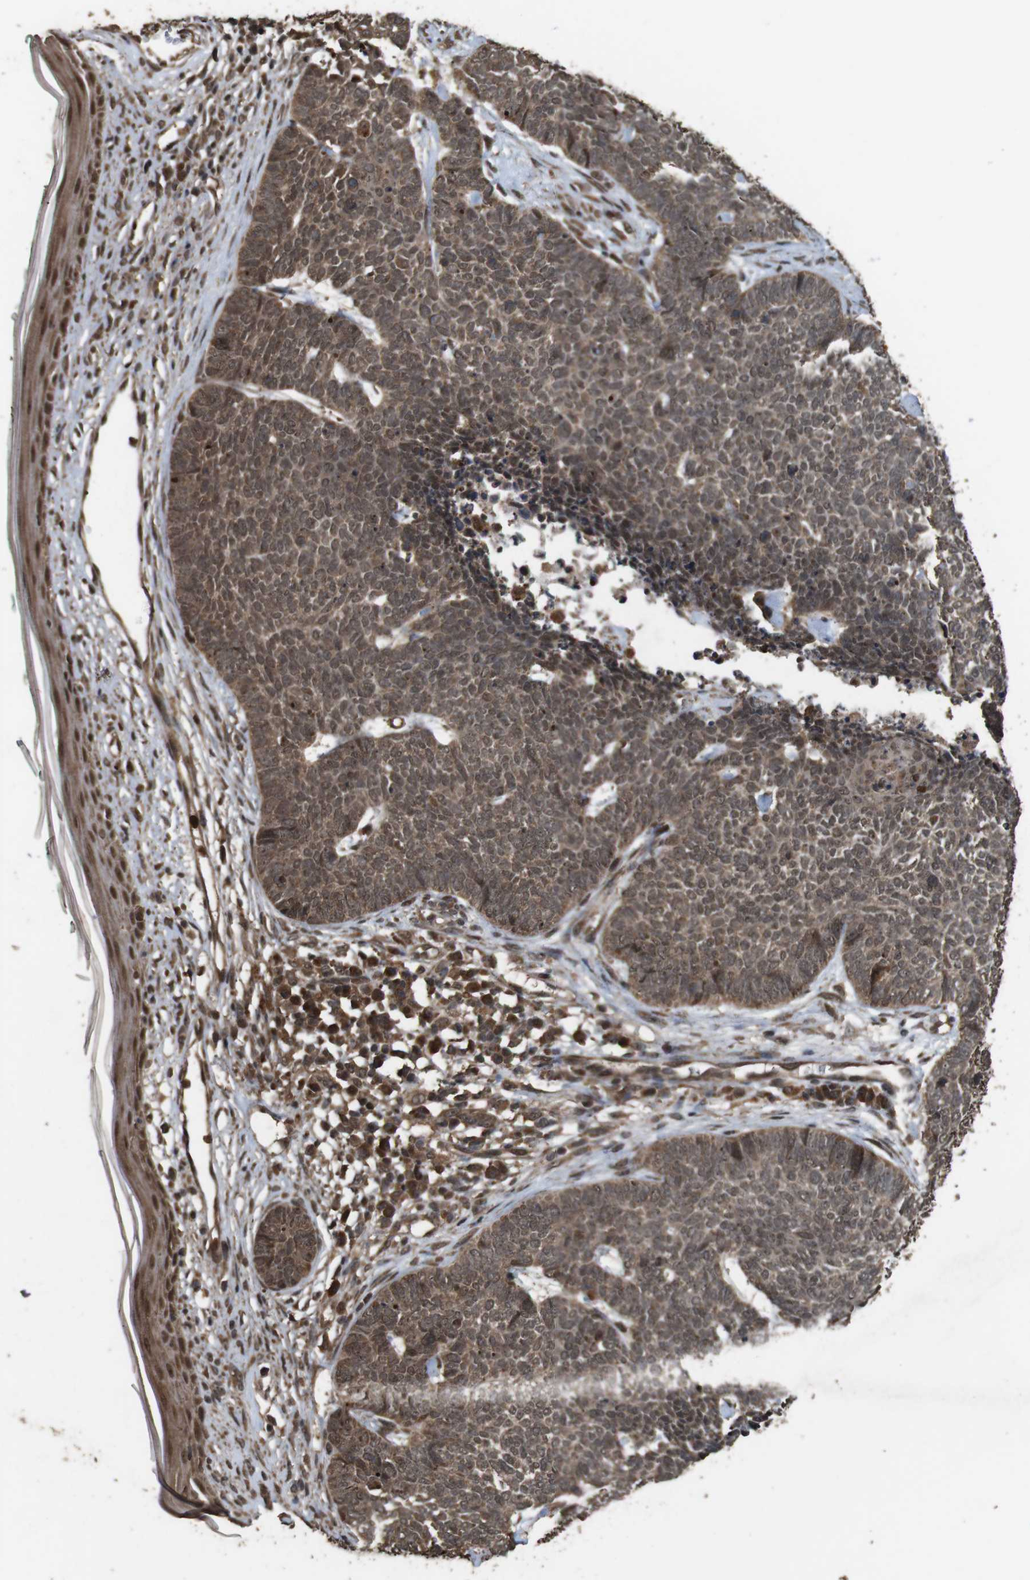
{"staining": {"intensity": "weak", "quantity": ">75%", "location": "cytoplasmic/membranous"}, "tissue": "skin cancer", "cell_type": "Tumor cells", "image_type": "cancer", "snomed": [{"axis": "morphology", "description": "Basal cell carcinoma"}, {"axis": "topography", "description": "Skin"}], "caption": "Immunohistochemical staining of skin cancer (basal cell carcinoma) shows weak cytoplasmic/membranous protein expression in about >75% of tumor cells. The staining was performed using DAB, with brown indicating positive protein expression. Nuclei are stained blue with hematoxylin.", "gene": "RRAS2", "patient": {"sex": "female", "age": 84}}